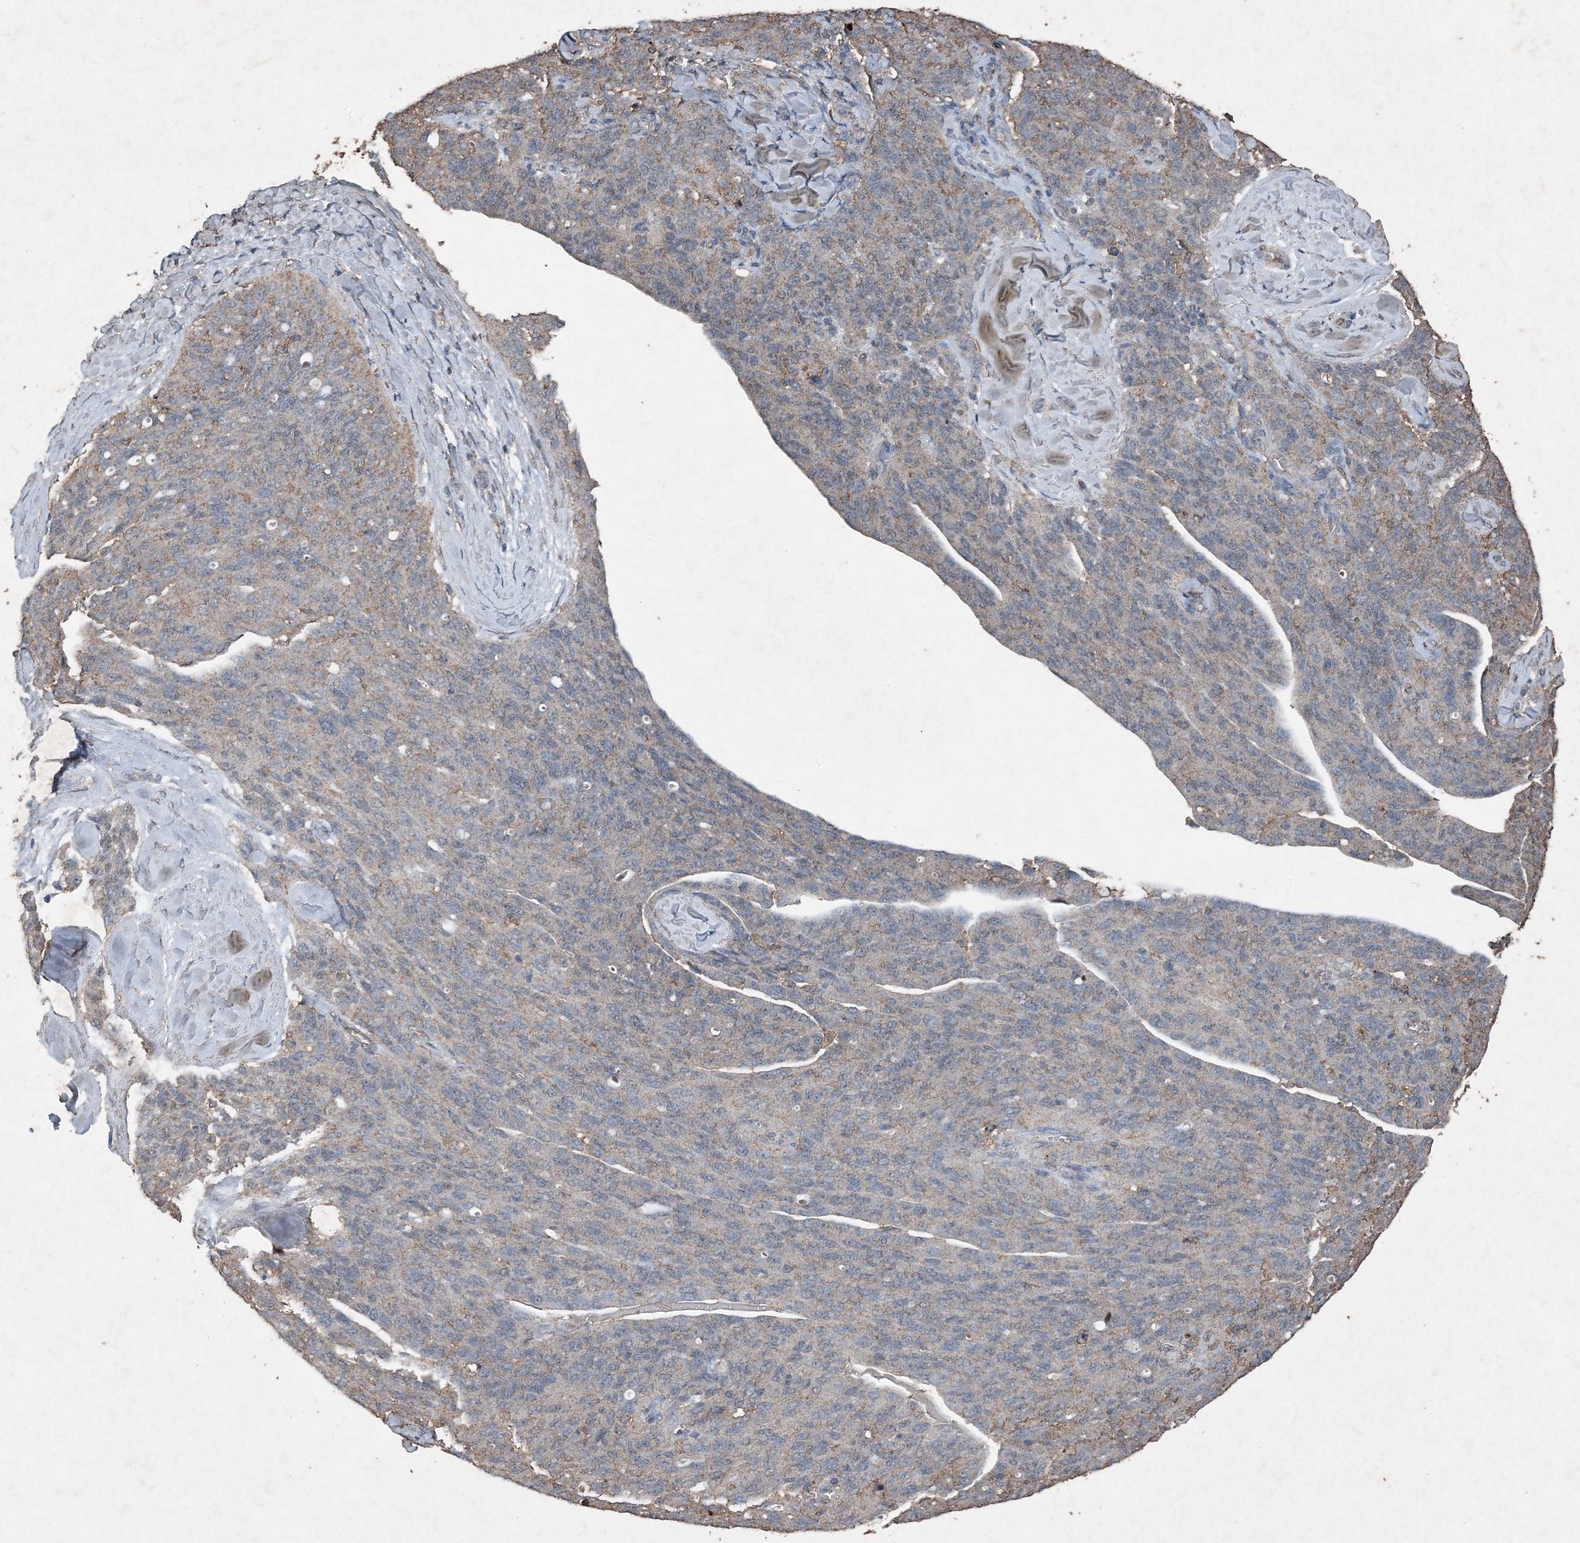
{"staining": {"intensity": "weak", "quantity": "<25%", "location": "cytoplasmic/membranous"}, "tissue": "ovarian cancer", "cell_type": "Tumor cells", "image_type": "cancer", "snomed": [{"axis": "morphology", "description": "Carcinoma, endometroid"}, {"axis": "topography", "description": "Ovary"}], "caption": "Ovarian cancer was stained to show a protein in brown. There is no significant positivity in tumor cells.", "gene": "FCN3", "patient": {"sex": "female", "age": 60}}